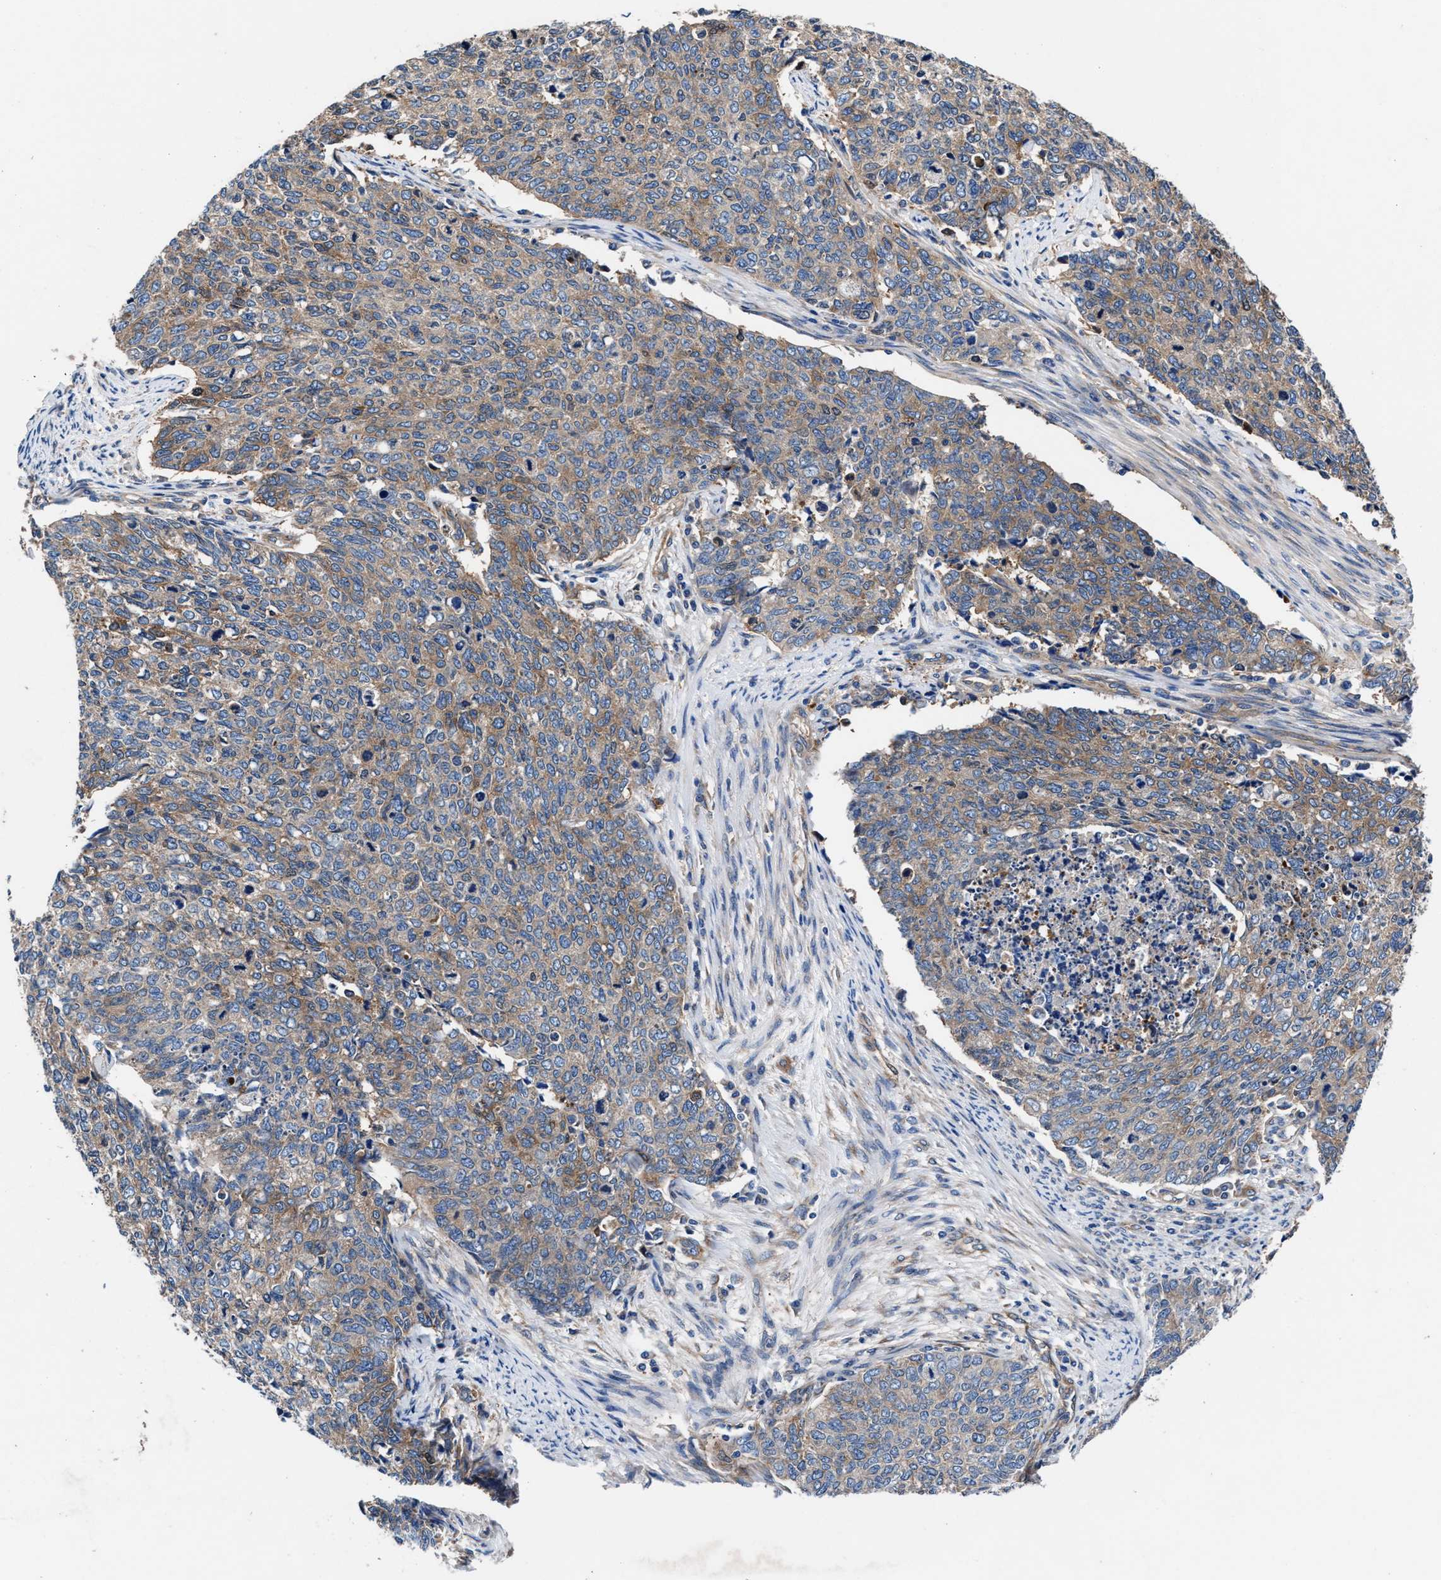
{"staining": {"intensity": "moderate", "quantity": "25%-75%", "location": "cytoplasmic/membranous"}, "tissue": "cervical cancer", "cell_type": "Tumor cells", "image_type": "cancer", "snomed": [{"axis": "morphology", "description": "Squamous cell carcinoma, NOS"}, {"axis": "topography", "description": "Cervix"}], "caption": "This image demonstrates immunohistochemistry (IHC) staining of human cervical cancer (squamous cell carcinoma), with medium moderate cytoplasmic/membranous expression in approximately 25%-75% of tumor cells.", "gene": "SH3GL1", "patient": {"sex": "female", "age": 63}}